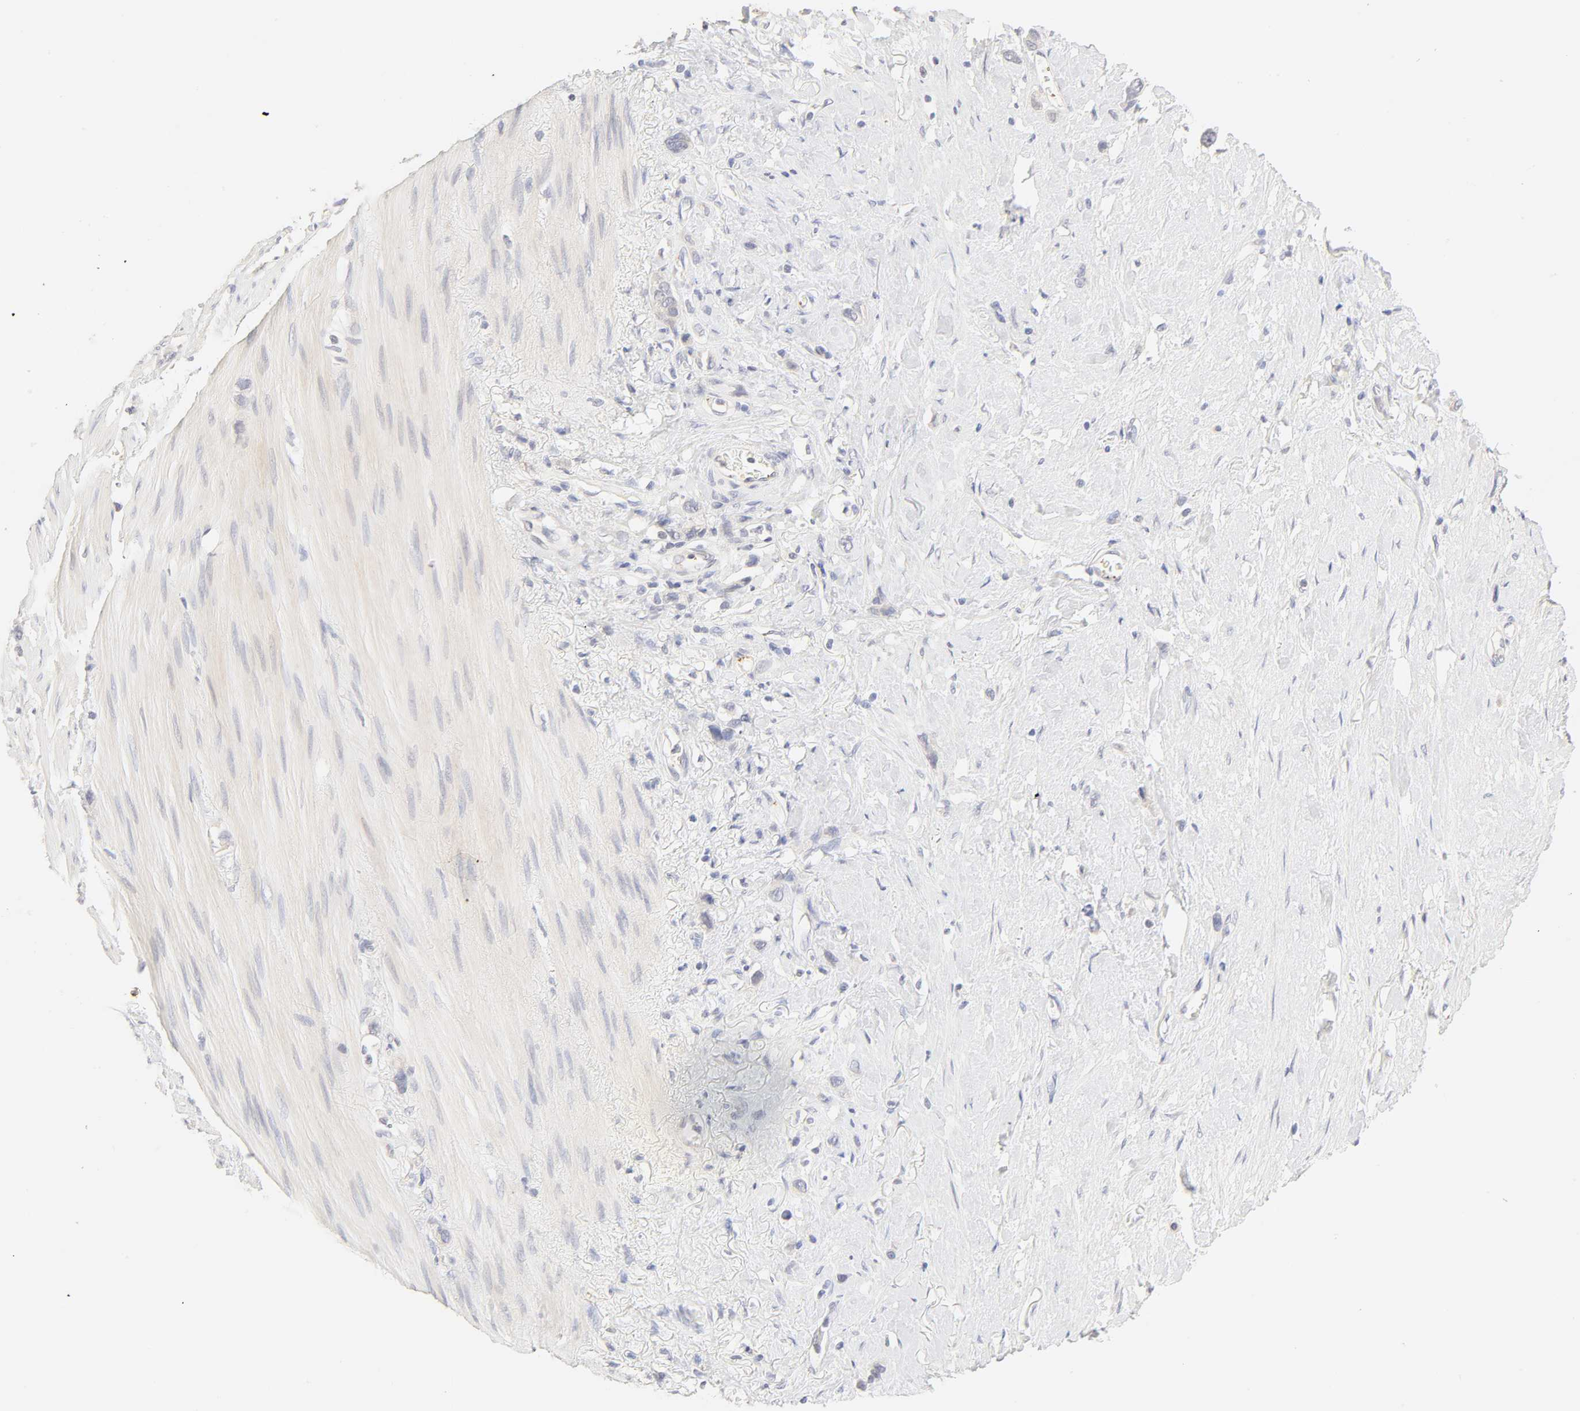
{"staining": {"intensity": "negative", "quantity": "none", "location": "none"}, "tissue": "stomach cancer", "cell_type": "Tumor cells", "image_type": "cancer", "snomed": [{"axis": "morphology", "description": "Normal tissue, NOS"}, {"axis": "morphology", "description": "Adenocarcinoma, NOS"}, {"axis": "morphology", "description": "Adenocarcinoma, High grade"}, {"axis": "topography", "description": "Stomach, upper"}, {"axis": "topography", "description": "Stomach"}], "caption": "Protein analysis of stomach cancer displays no significant positivity in tumor cells.", "gene": "CYP4B1", "patient": {"sex": "female", "age": 65}}